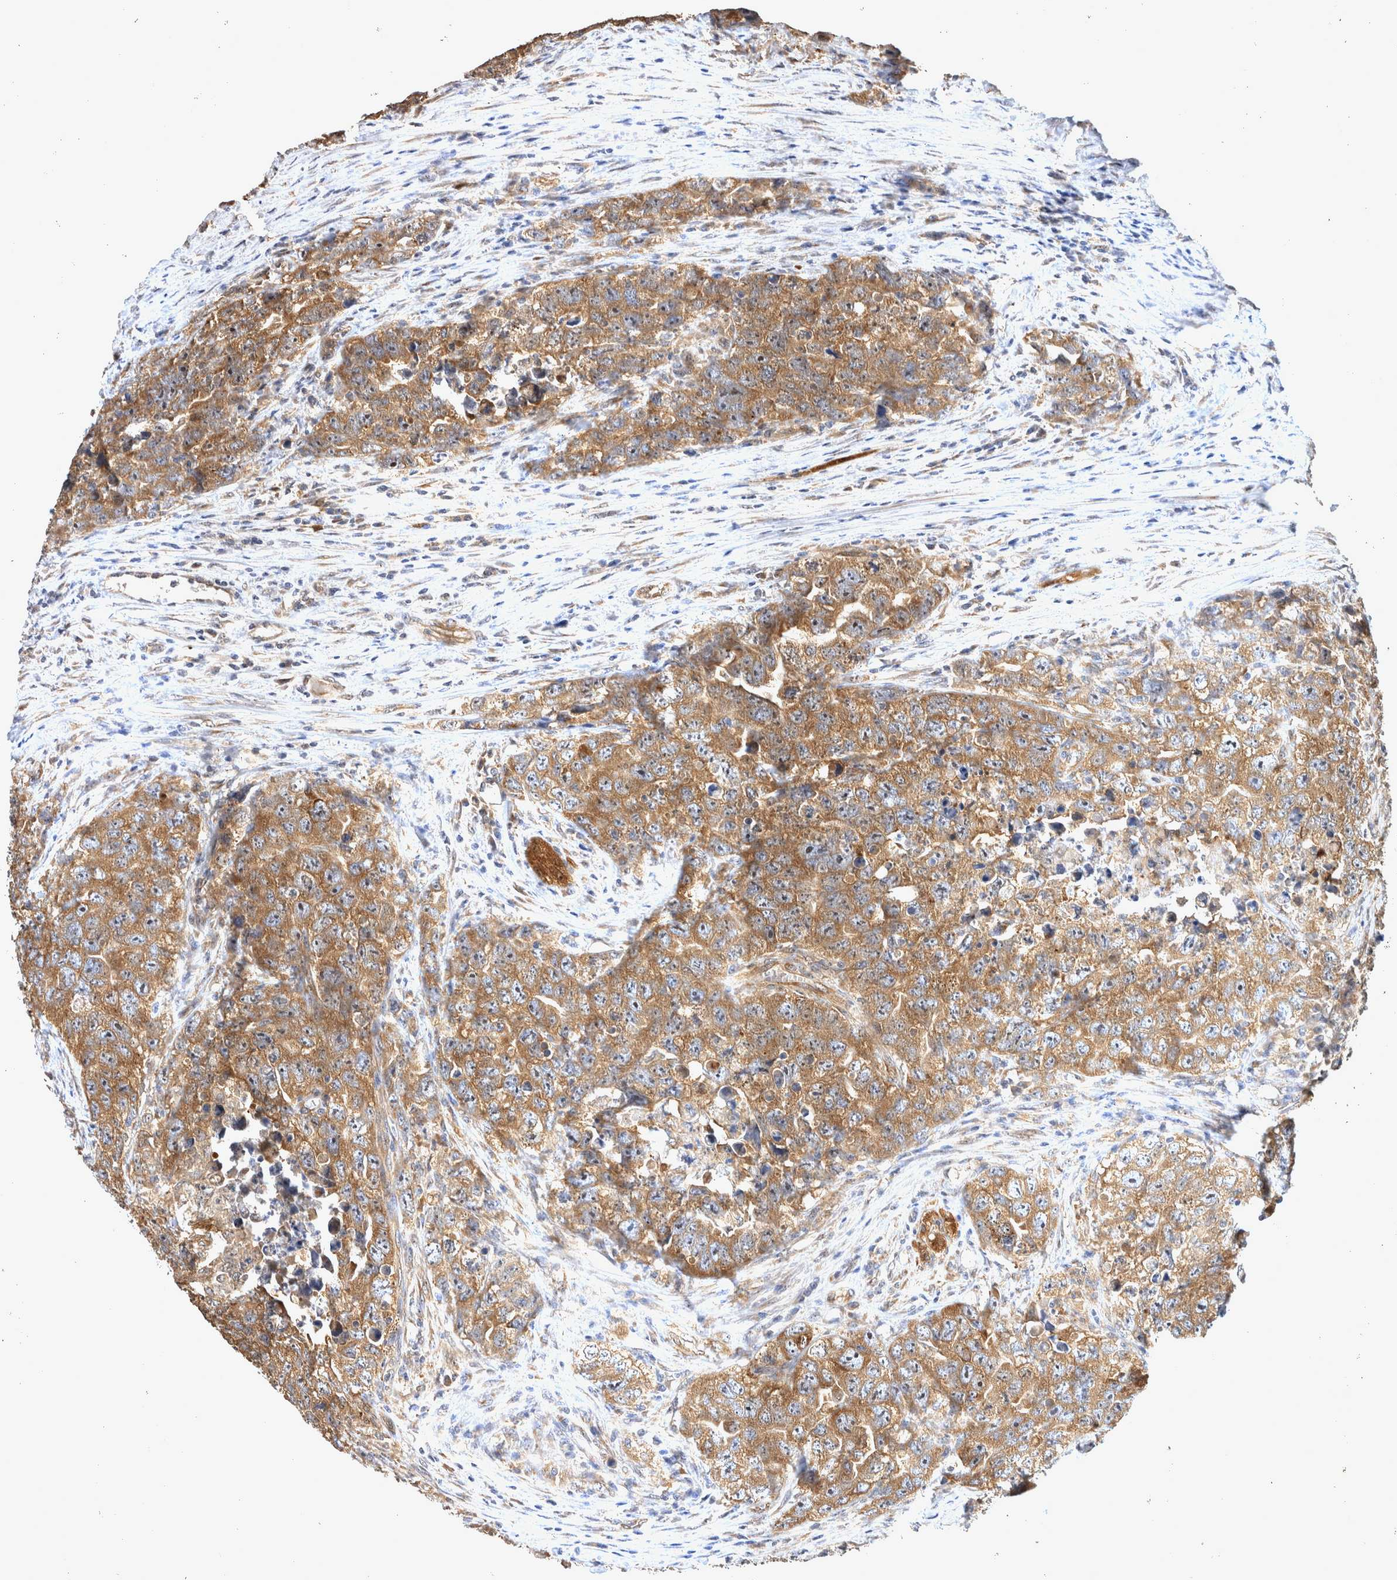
{"staining": {"intensity": "moderate", "quantity": ">75%", "location": "cytoplasmic/membranous"}, "tissue": "testis cancer", "cell_type": "Tumor cells", "image_type": "cancer", "snomed": [{"axis": "morphology", "description": "Seminoma, NOS"}, {"axis": "morphology", "description": "Carcinoma, Embryonal, NOS"}, {"axis": "topography", "description": "Testis"}], "caption": "Protein staining of testis cancer tissue demonstrates moderate cytoplasmic/membranous staining in approximately >75% of tumor cells. Immunohistochemistry stains the protein in brown and the nuclei are stained blue.", "gene": "ATXN2", "patient": {"sex": "male", "age": 43}}